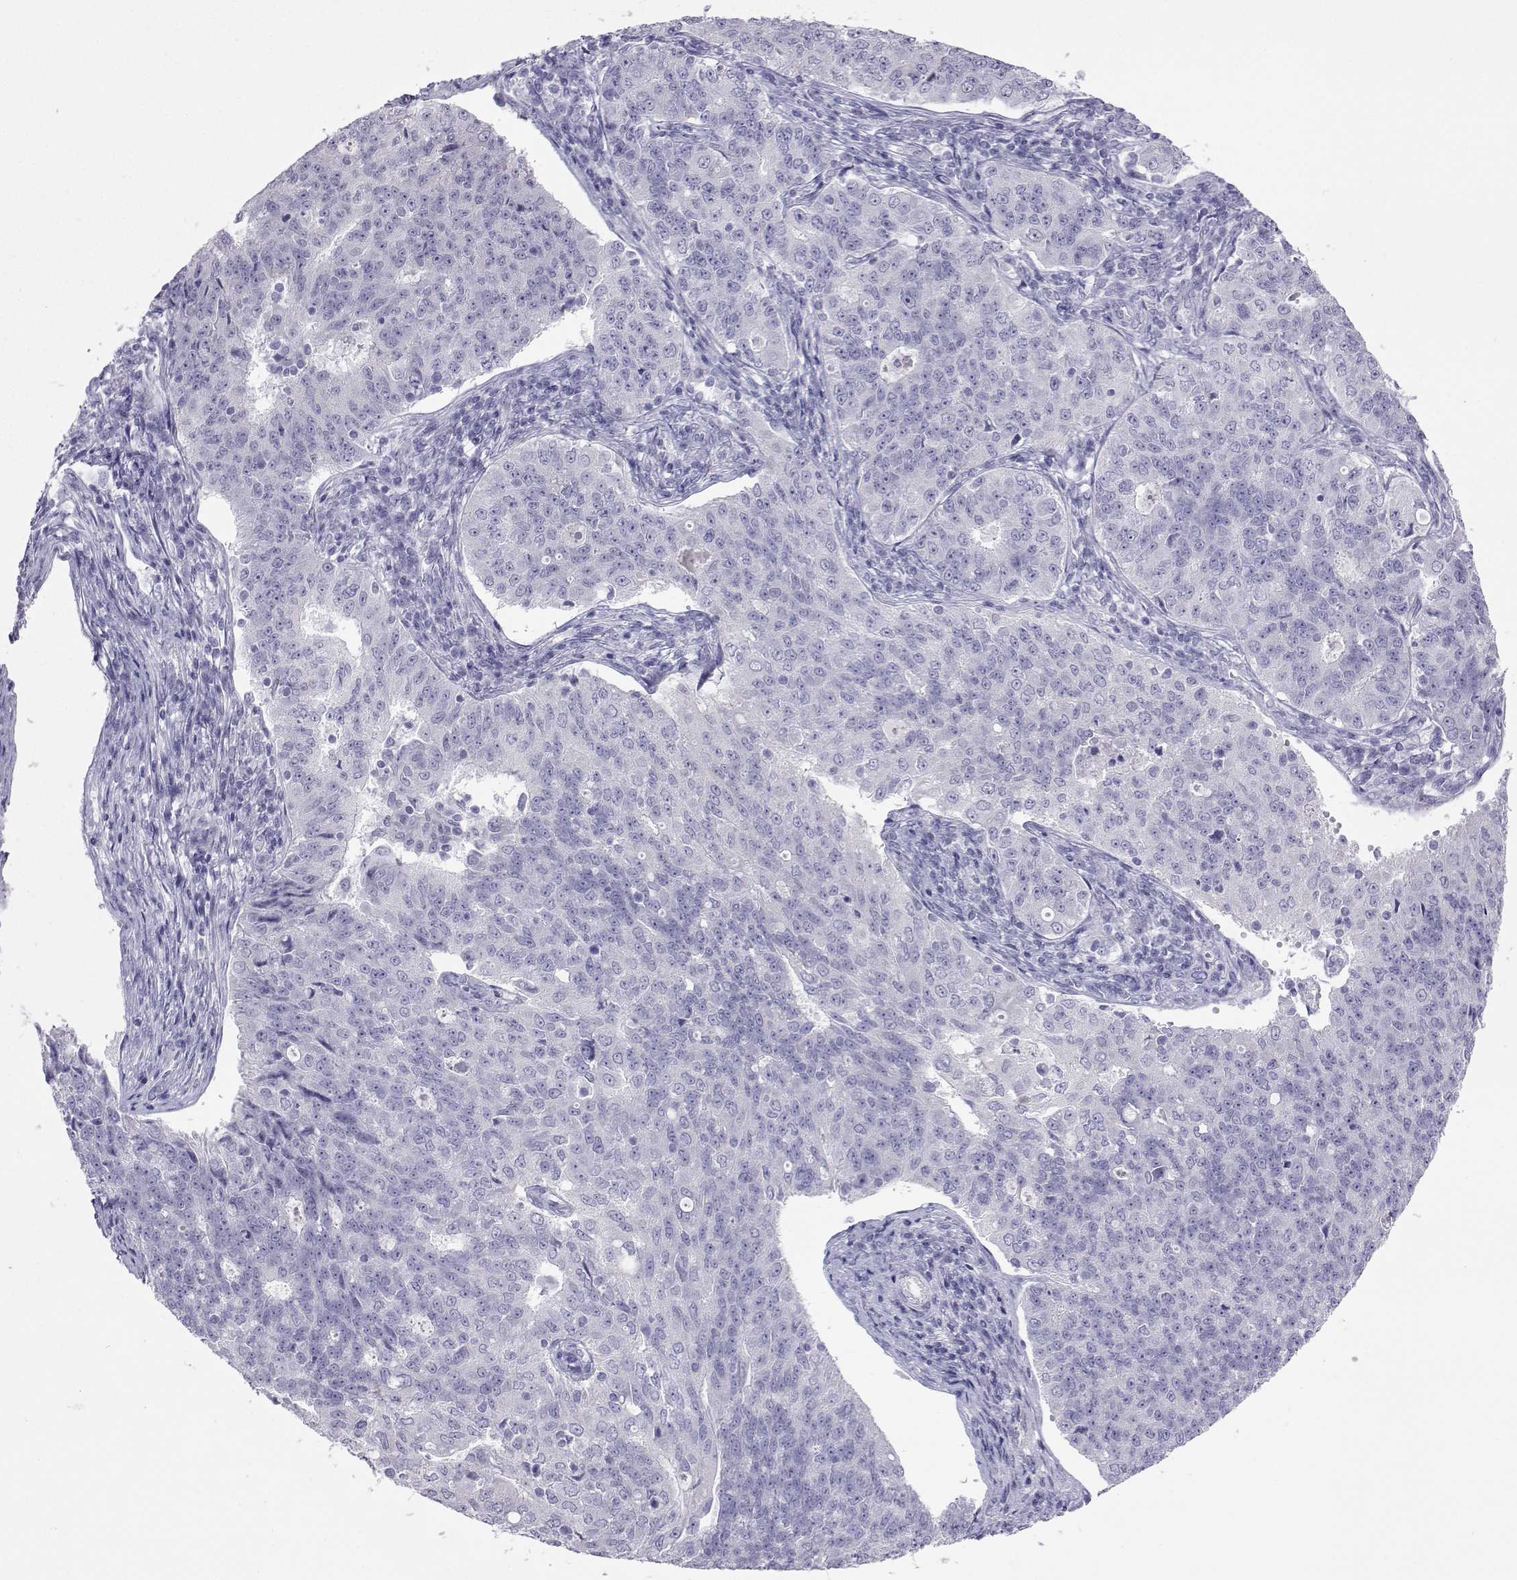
{"staining": {"intensity": "negative", "quantity": "none", "location": "none"}, "tissue": "endometrial cancer", "cell_type": "Tumor cells", "image_type": "cancer", "snomed": [{"axis": "morphology", "description": "Adenocarcinoma, NOS"}, {"axis": "topography", "description": "Endometrium"}], "caption": "Tumor cells show no significant positivity in endometrial cancer (adenocarcinoma).", "gene": "PLIN4", "patient": {"sex": "female", "age": 43}}